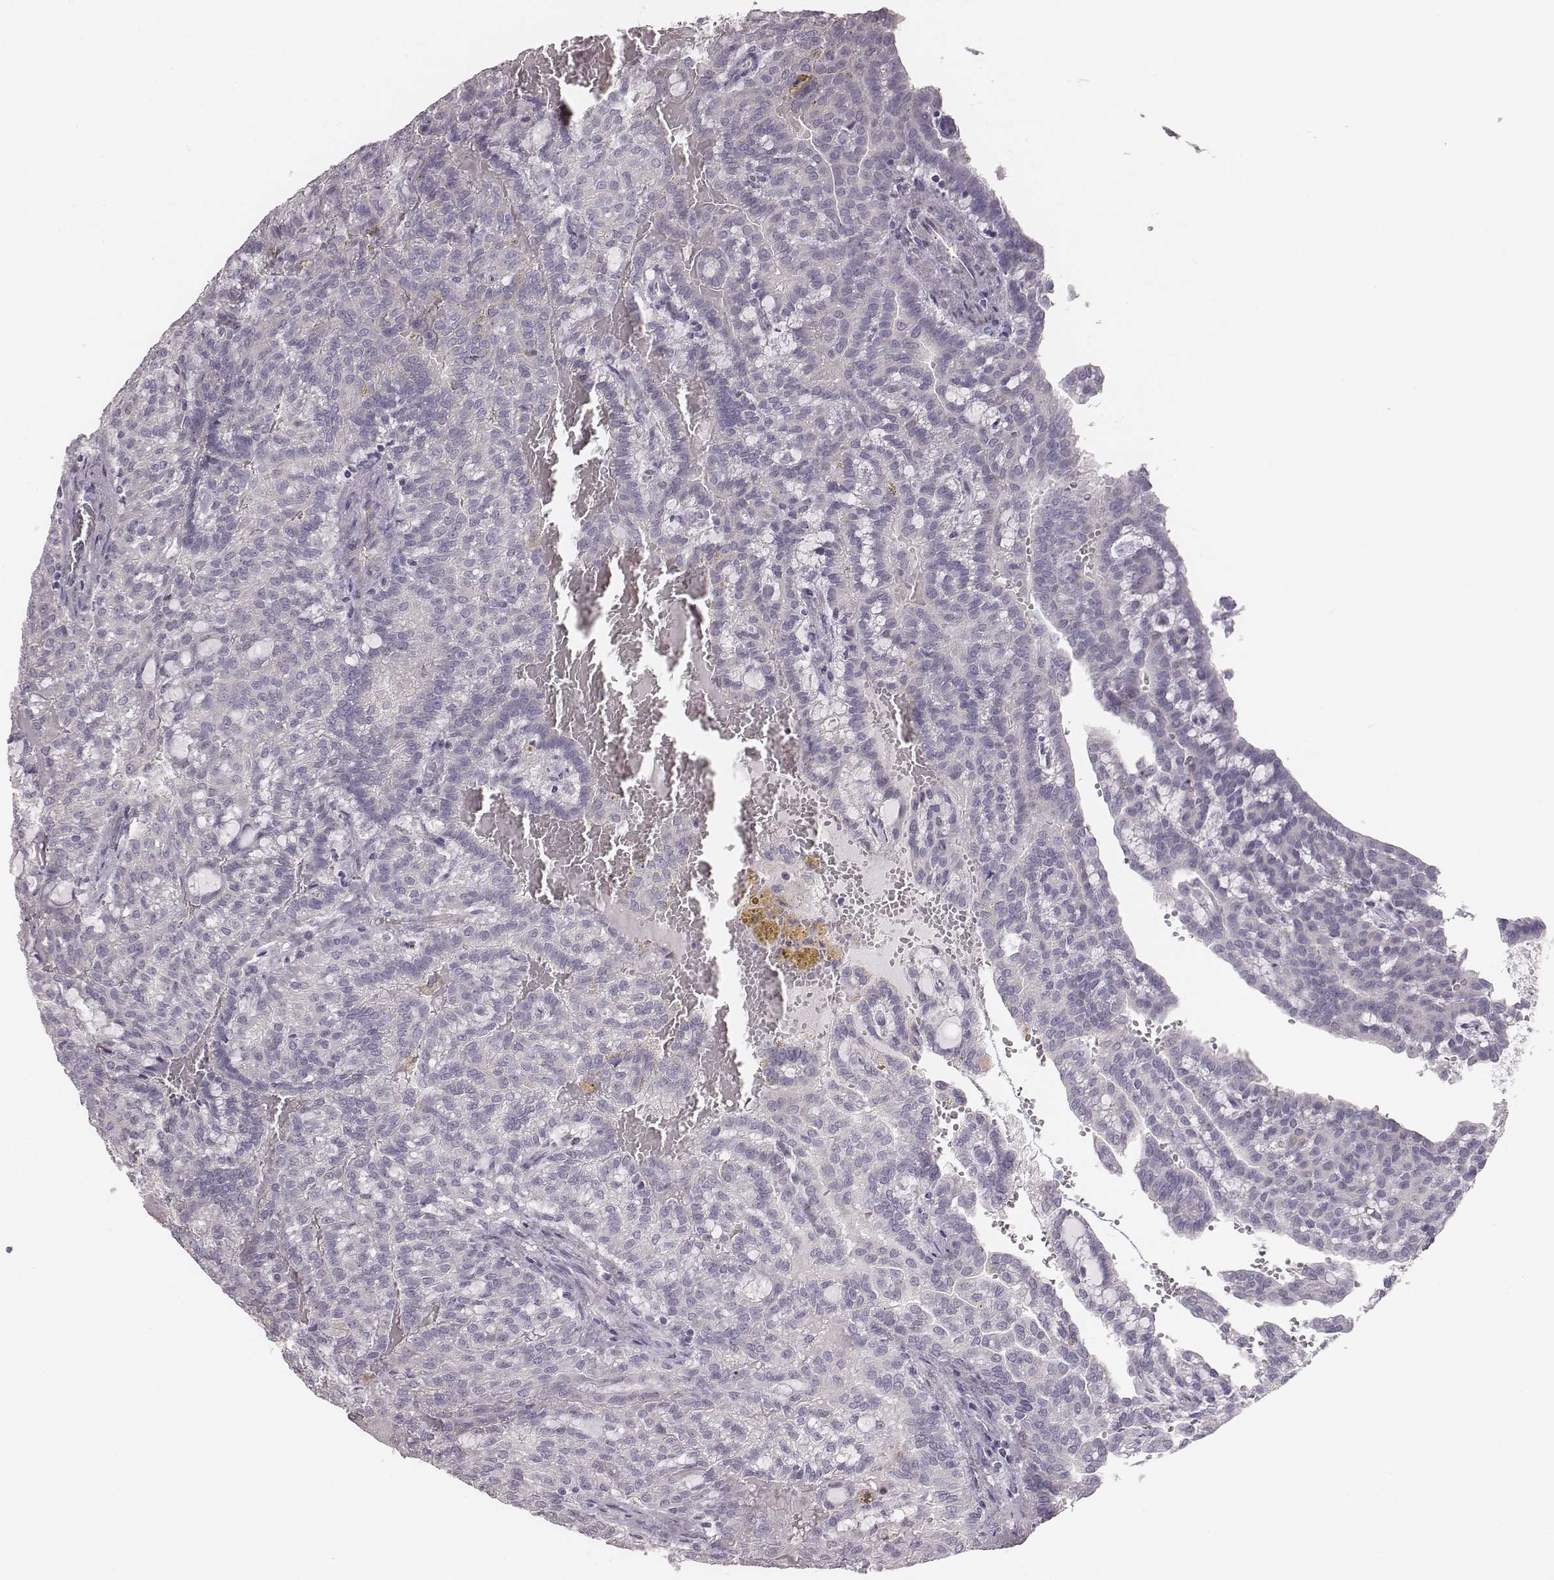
{"staining": {"intensity": "negative", "quantity": "none", "location": "none"}, "tissue": "renal cancer", "cell_type": "Tumor cells", "image_type": "cancer", "snomed": [{"axis": "morphology", "description": "Adenocarcinoma, NOS"}, {"axis": "topography", "description": "Kidney"}], "caption": "Immunohistochemistry (IHC) photomicrograph of renal adenocarcinoma stained for a protein (brown), which shows no expression in tumor cells.", "gene": "PBK", "patient": {"sex": "male", "age": 63}}